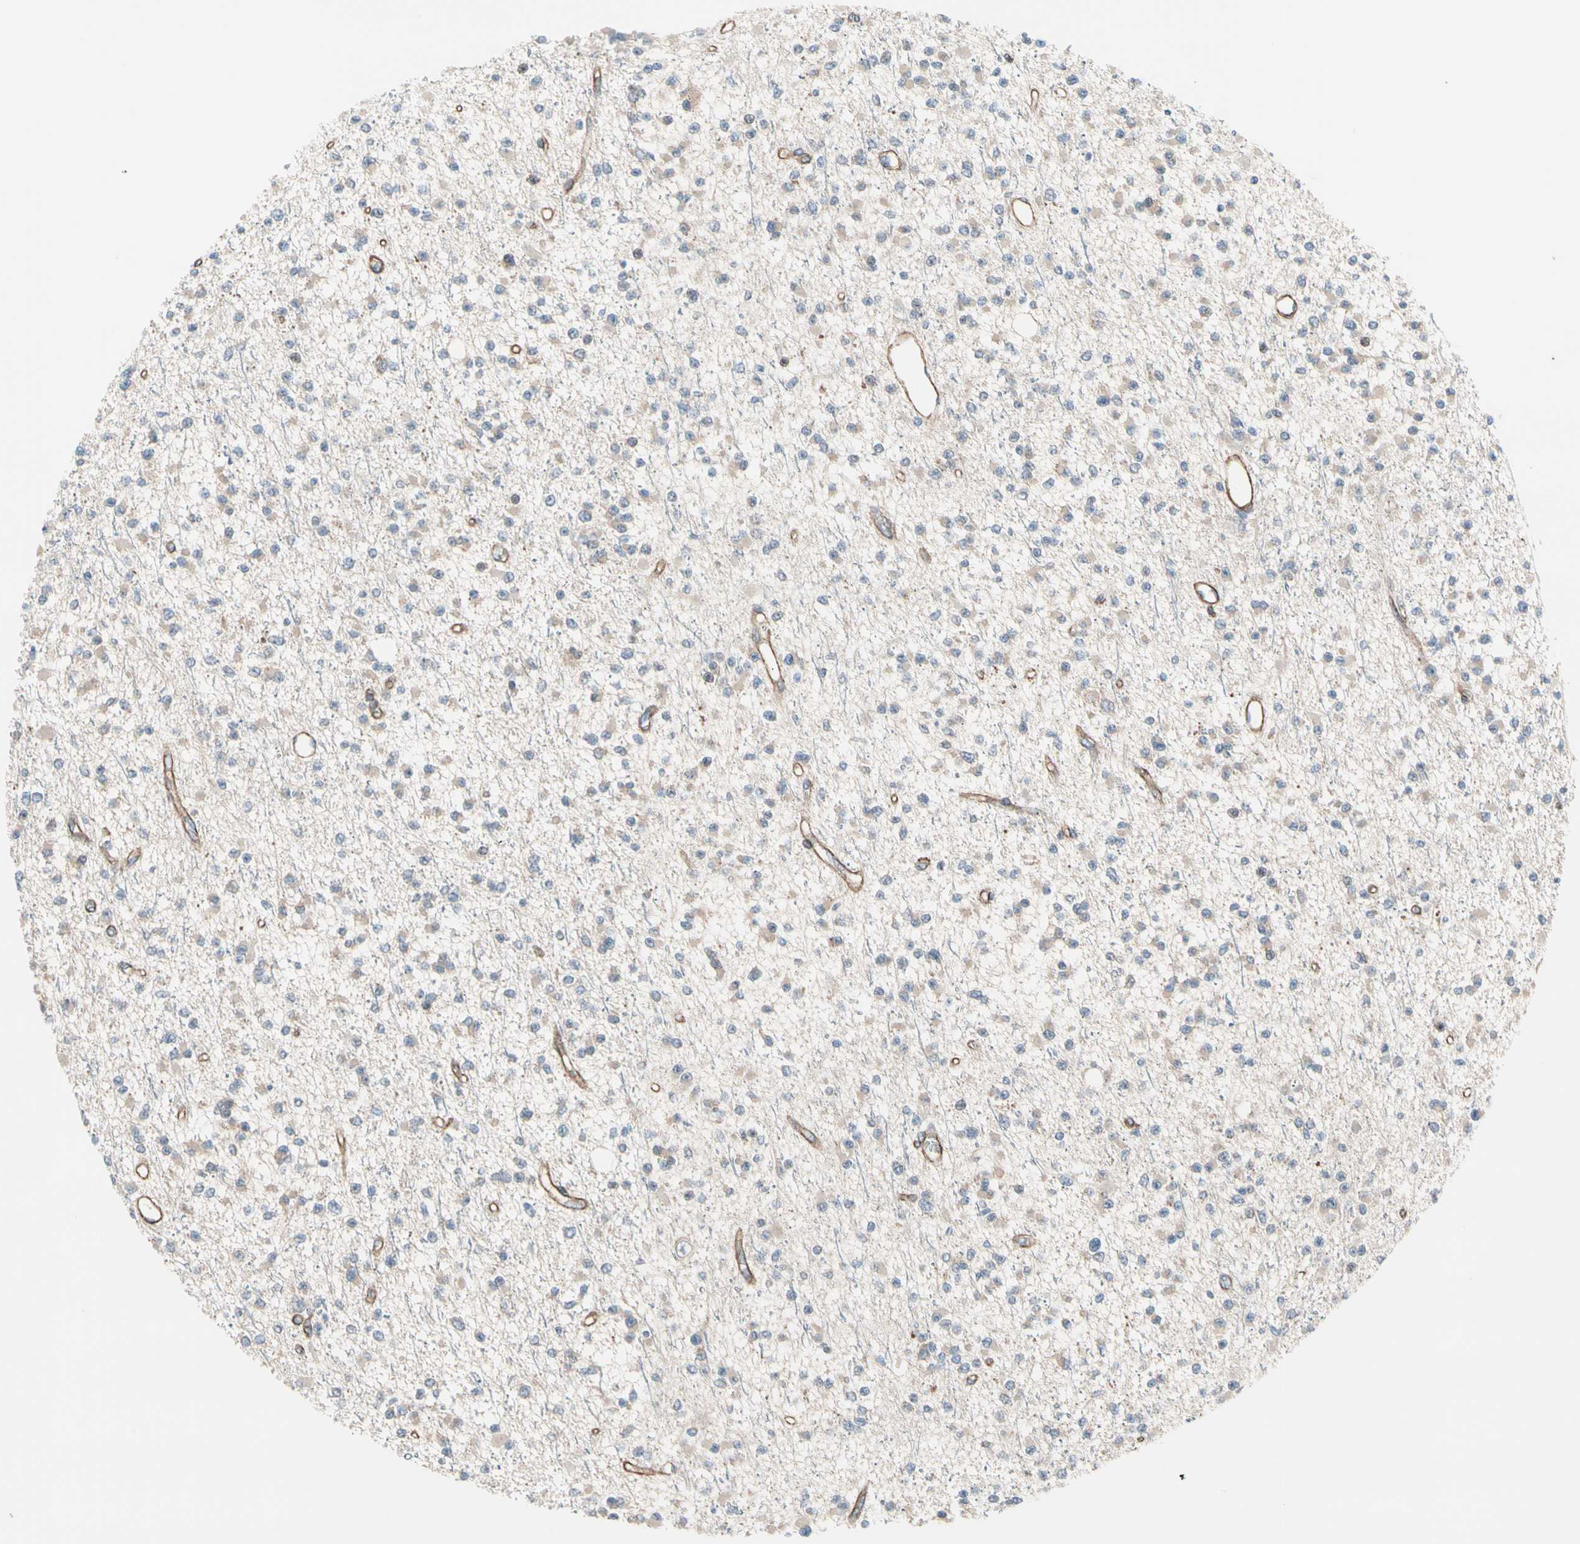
{"staining": {"intensity": "weak", "quantity": "25%-75%", "location": "cytoplasmic/membranous"}, "tissue": "glioma", "cell_type": "Tumor cells", "image_type": "cancer", "snomed": [{"axis": "morphology", "description": "Glioma, malignant, Low grade"}, {"axis": "topography", "description": "Brain"}], "caption": "Weak cytoplasmic/membranous protein positivity is seen in approximately 25%-75% of tumor cells in malignant glioma (low-grade).", "gene": "LIMK2", "patient": {"sex": "female", "age": 22}}